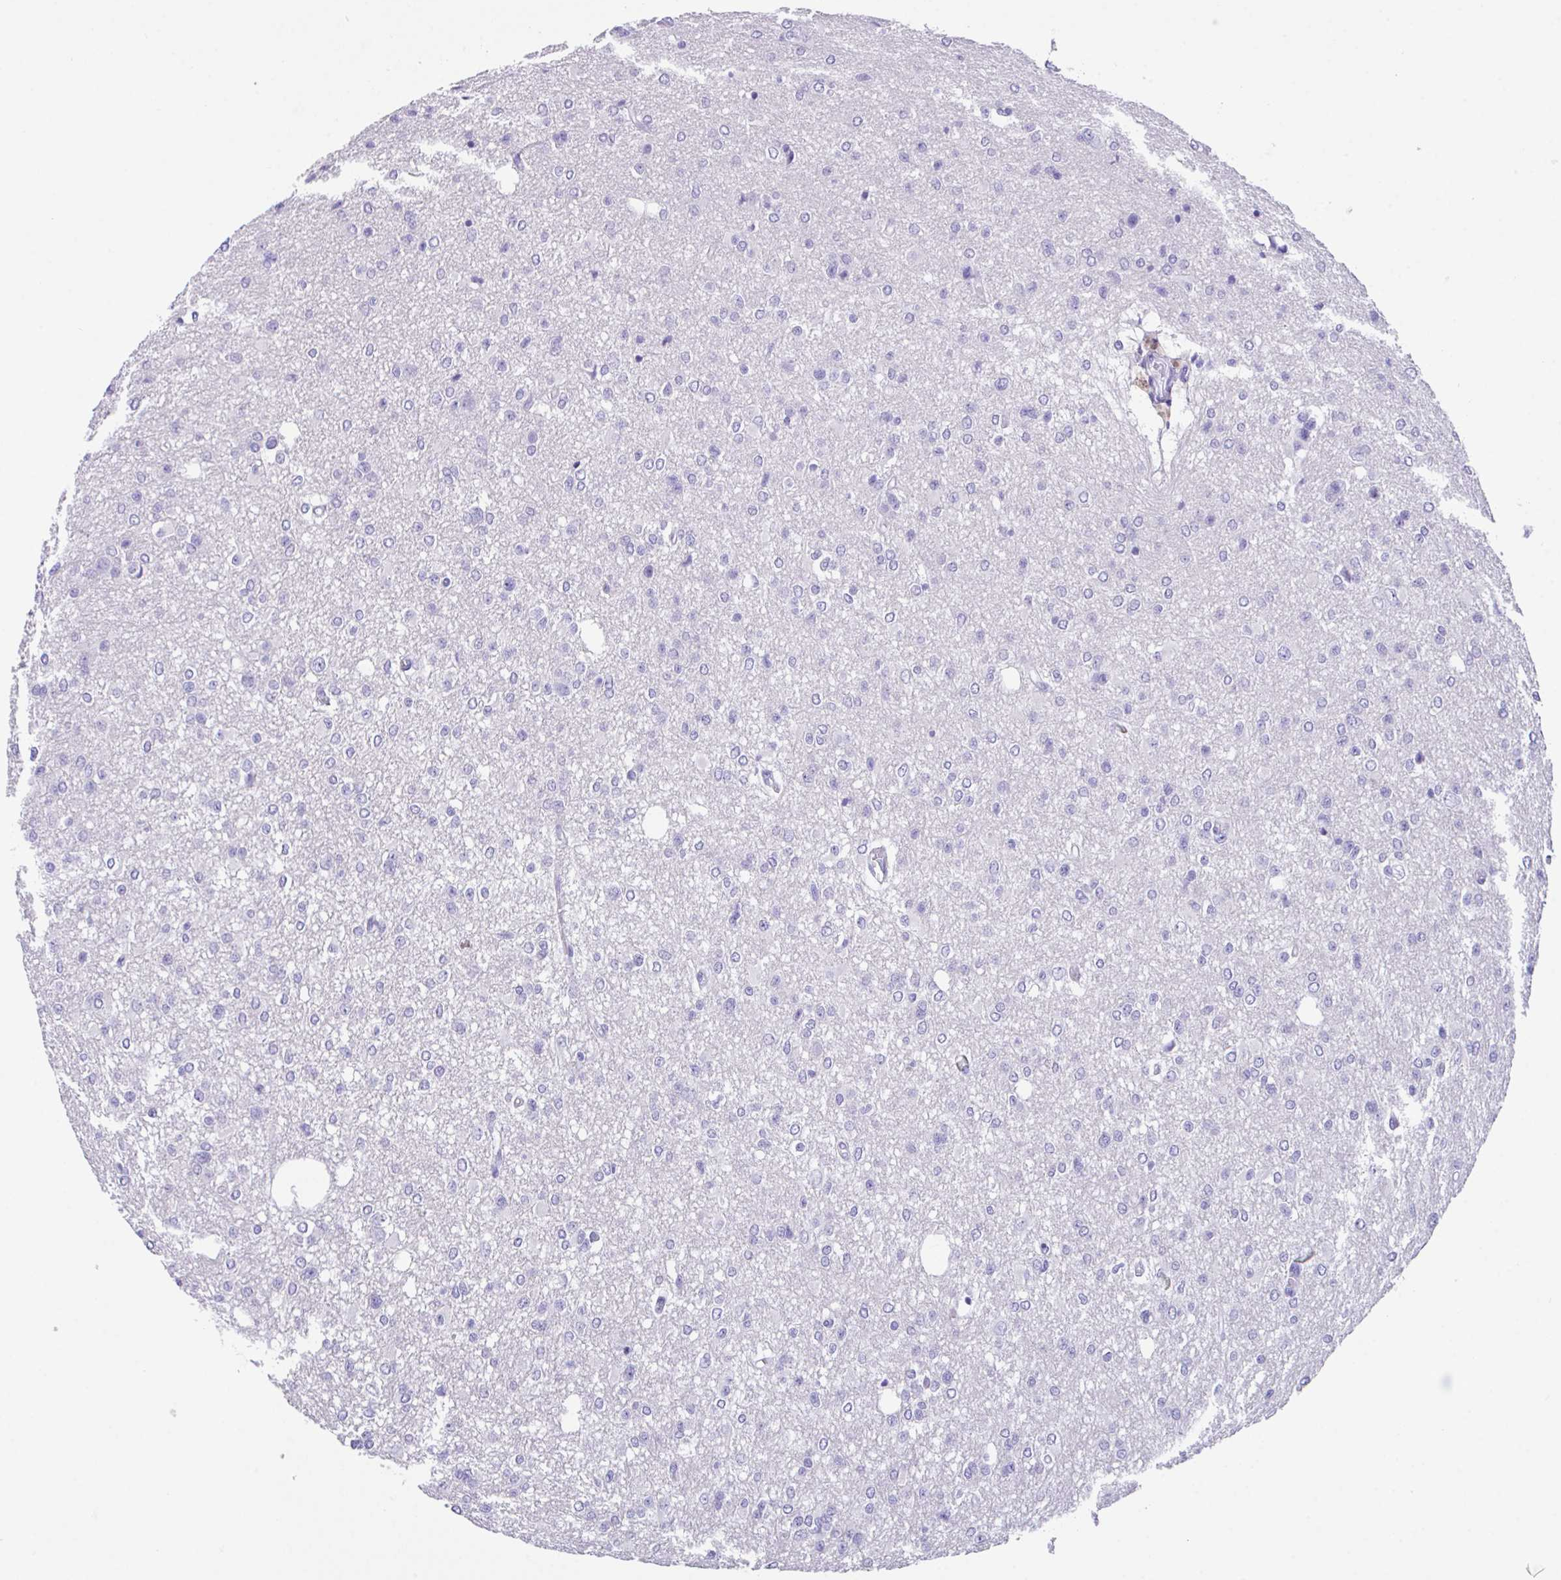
{"staining": {"intensity": "negative", "quantity": "none", "location": "none"}, "tissue": "glioma", "cell_type": "Tumor cells", "image_type": "cancer", "snomed": [{"axis": "morphology", "description": "Glioma, malignant, Low grade"}, {"axis": "topography", "description": "Brain"}], "caption": "Immunohistochemistry (IHC) of human low-grade glioma (malignant) shows no staining in tumor cells. (DAB (3,3'-diaminobenzidine) IHC with hematoxylin counter stain).", "gene": "HACD4", "patient": {"sex": "male", "age": 26}}